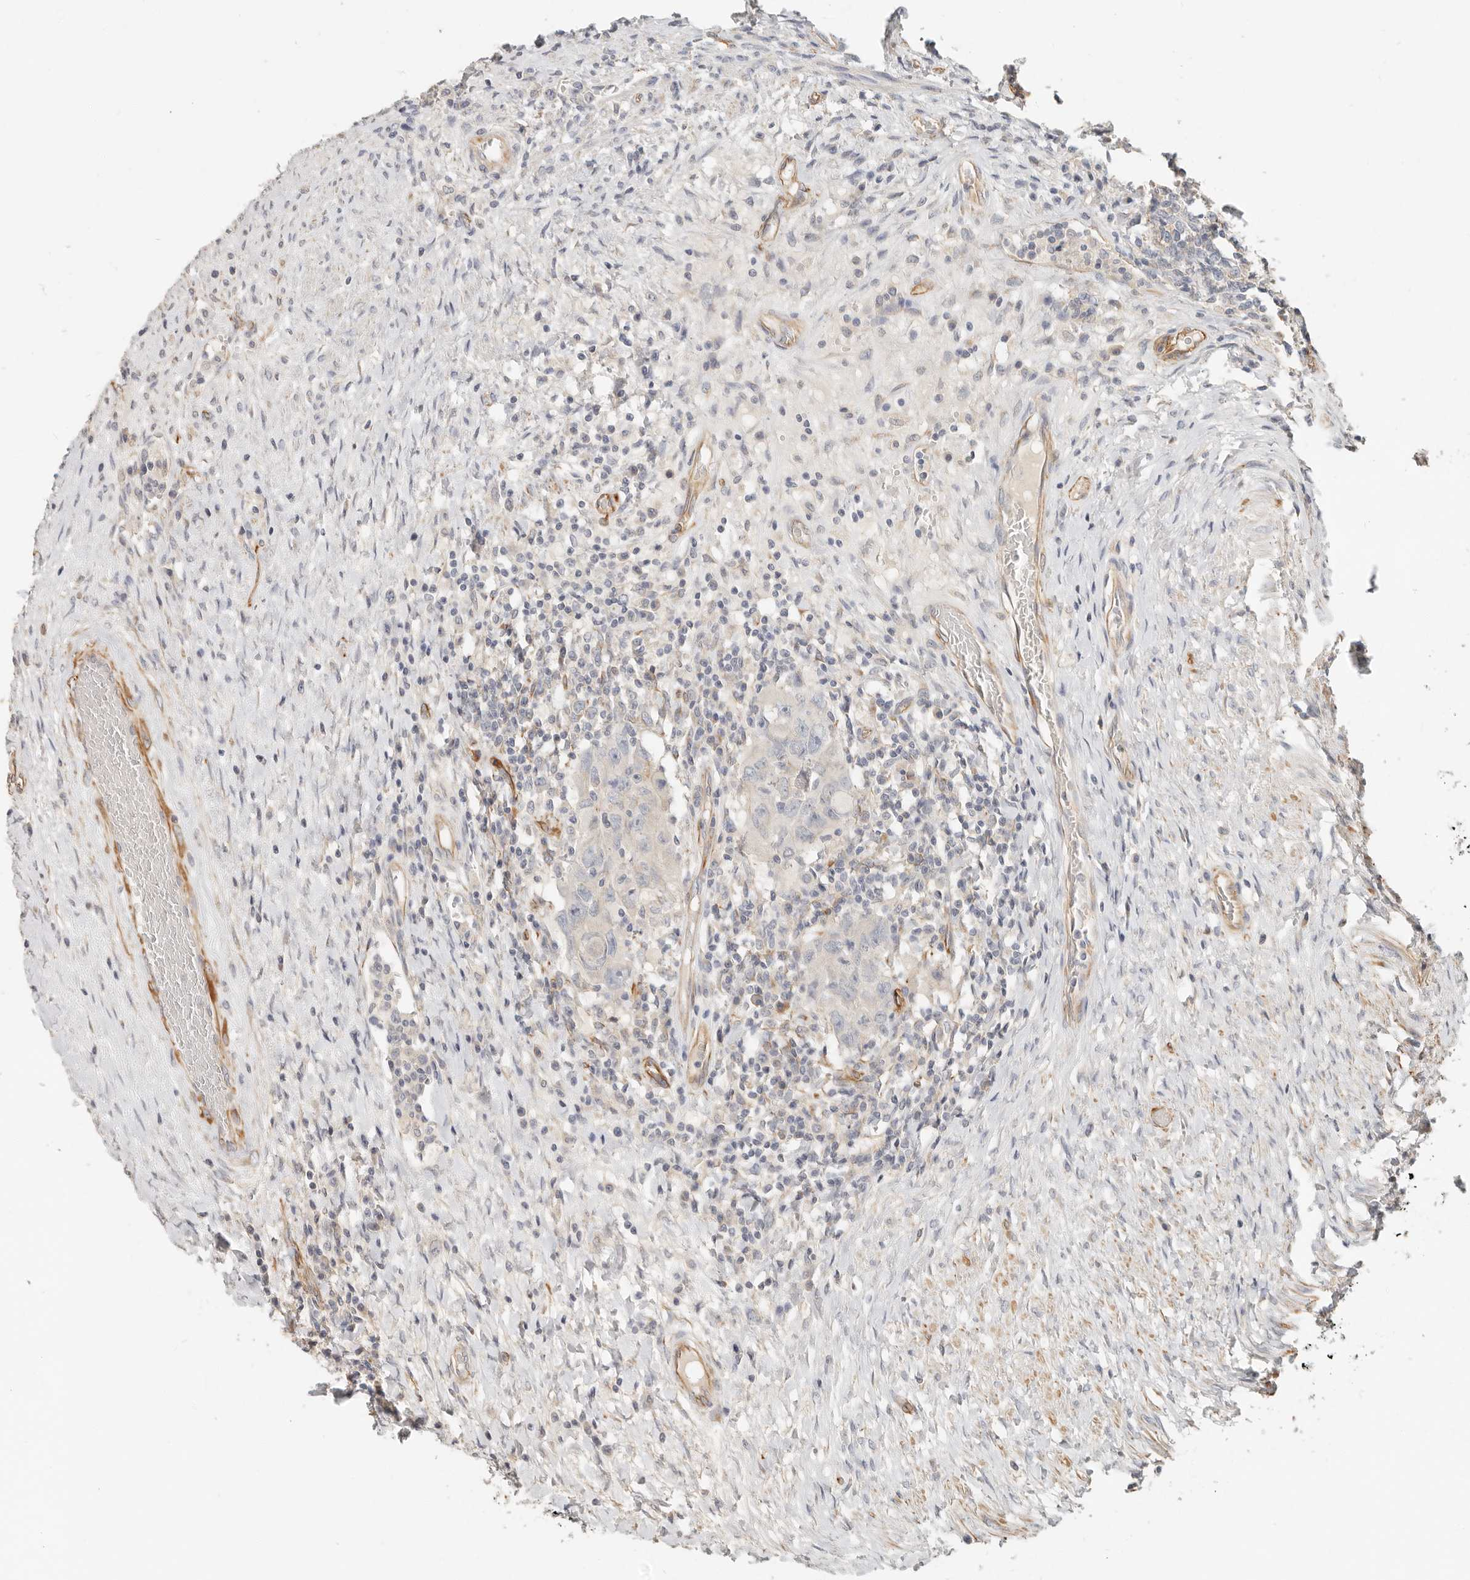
{"staining": {"intensity": "negative", "quantity": "none", "location": "none"}, "tissue": "testis cancer", "cell_type": "Tumor cells", "image_type": "cancer", "snomed": [{"axis": "morphology", "description": "Carcinoma, Embryonal, NOS"}, {"axis": "topography", "description": "Testis"}], "caption": "Immunohistochemical staining of testis cancer (embryonal carcinoma) demonstrates no significant positivity in tumor cells. (Immunohistochemistry, brightfield microscopy, high magnification).", "gene": "SPRING1", "patient": {"sex": "male", "age": 26}}